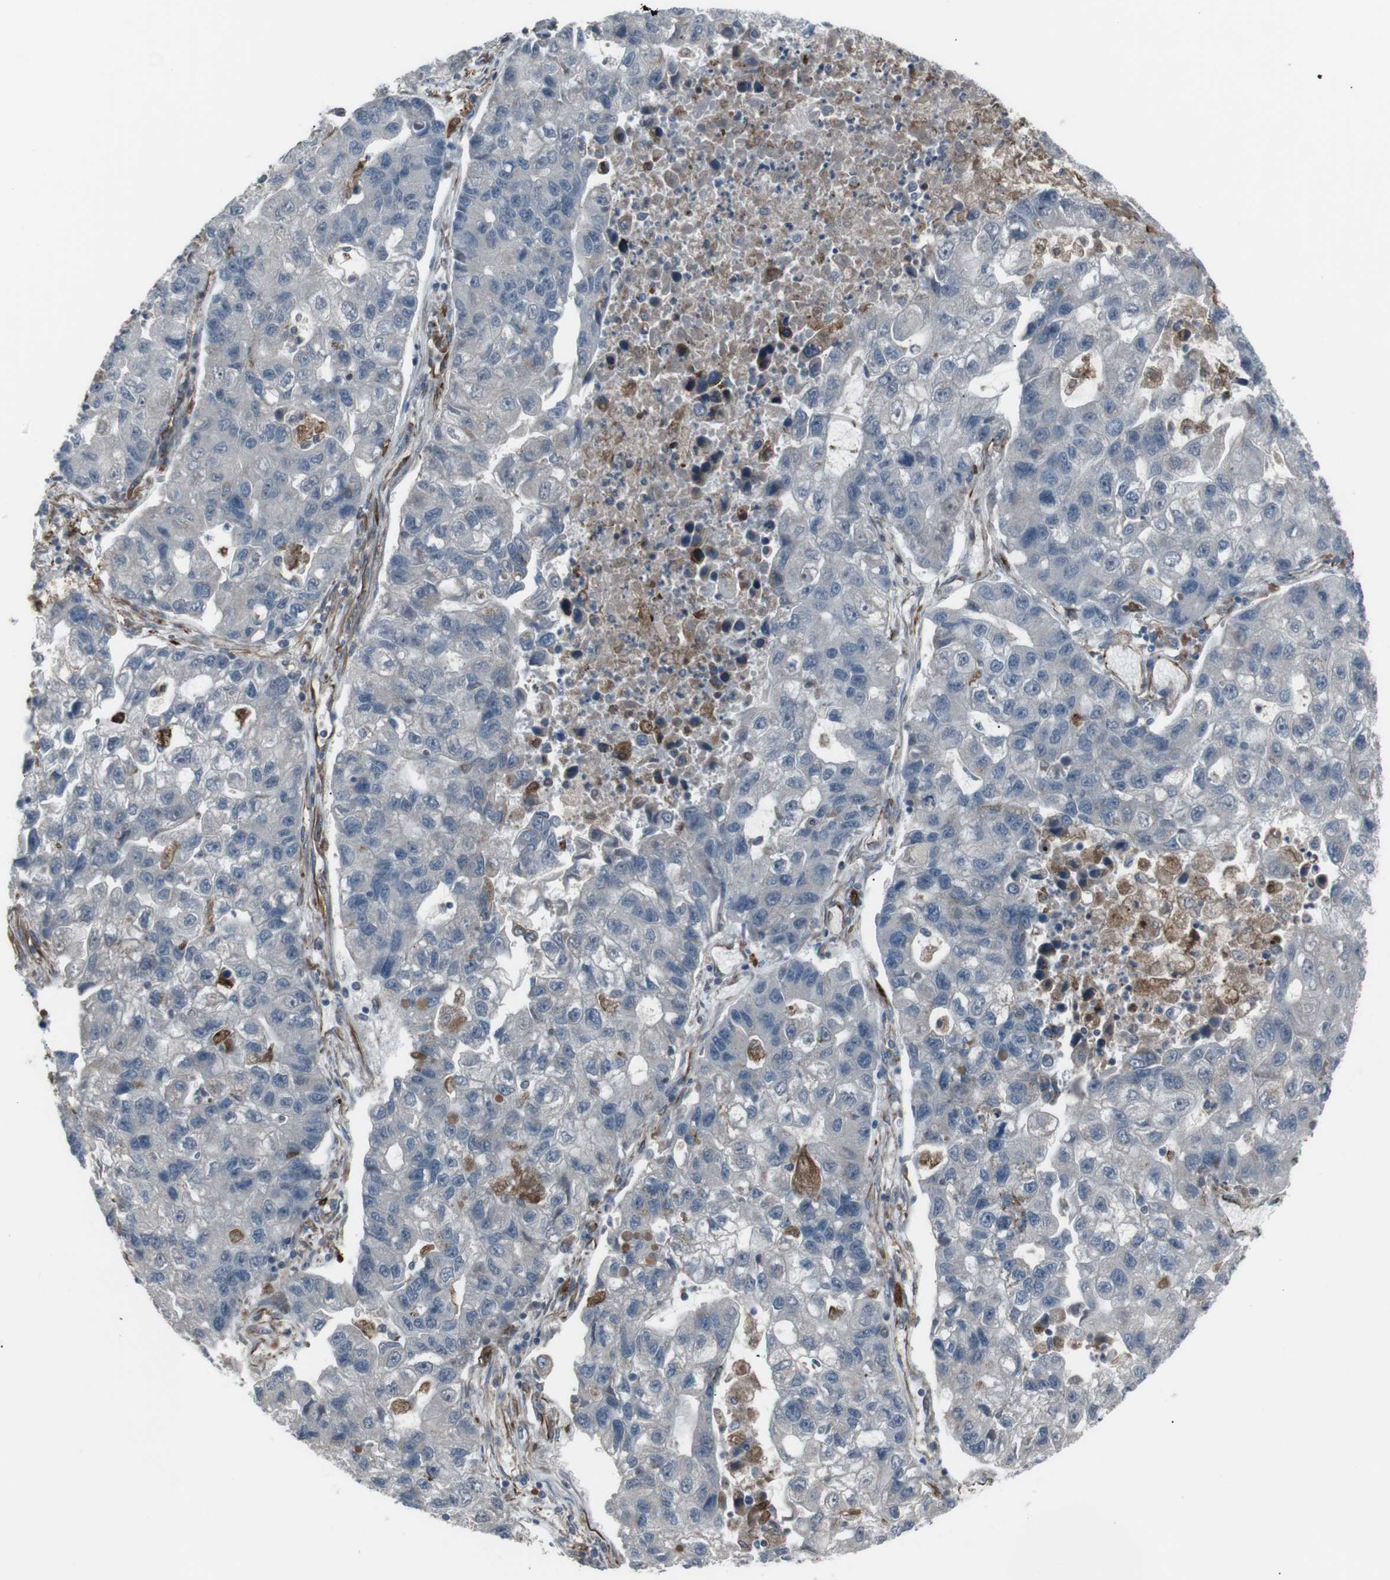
{"staining": {"intensity": "negative", "quantity": "none", "location": "none"}, "tissue": "lung cancer", "cell_type": "Tumor cells", "image_type": "cancer", "snomed": [{"axis": "morphology", "description": "Adenocarcinoma, NOS"}, {"axis": "topography", "description": "Lung"}], "caption": "Immunohistochemistry (IHC) of human adenocarcinoma (lung) shows no staining in tumor cells. (Brightfield microscopy of DAB immunohistochemistry at high magnification).", "gene": "TMEM141", "patient": {"sex": "female", "age": 51}}